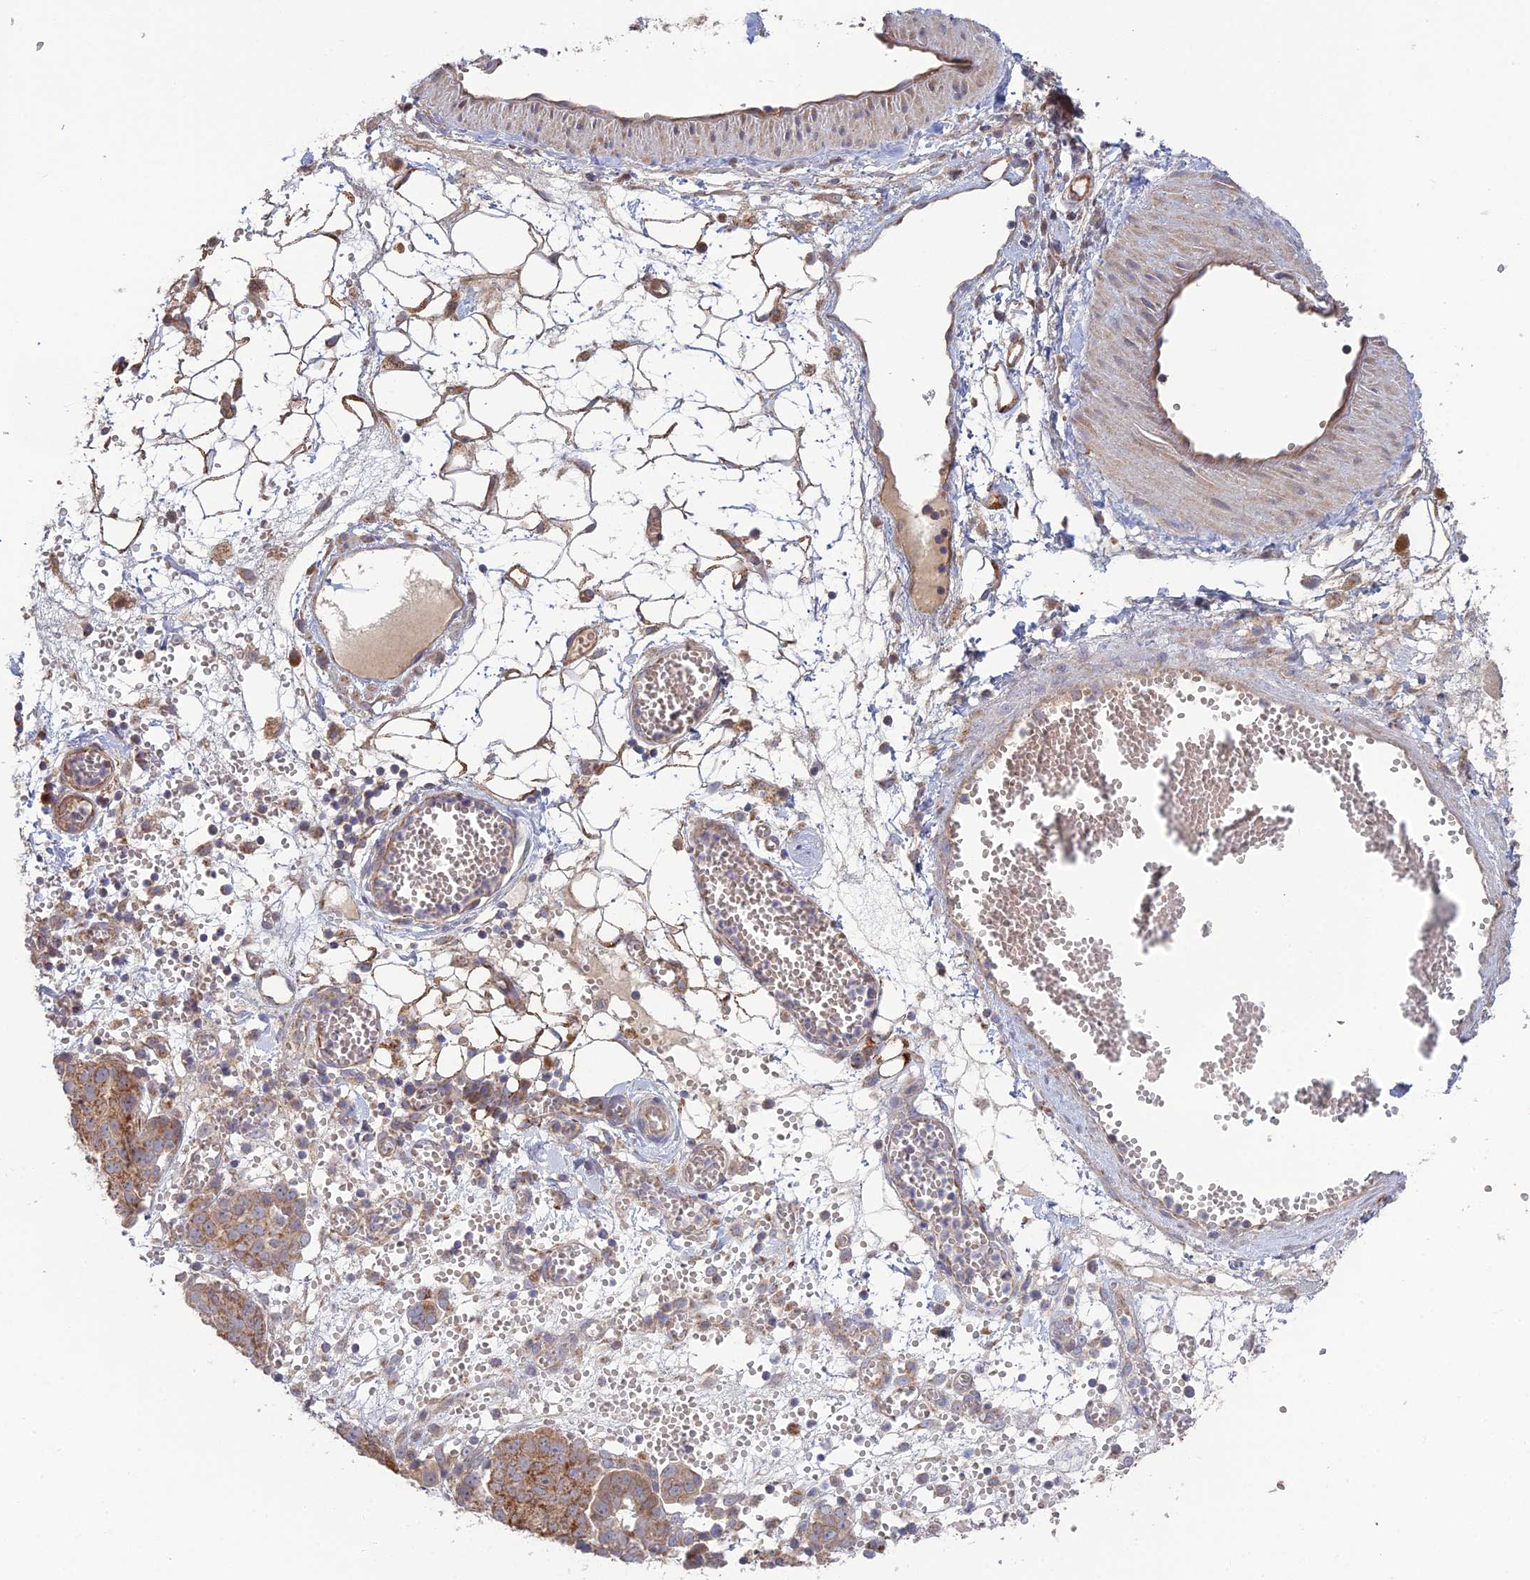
{"staining": {"intensity": "moderate", "quantity": "25%-75%", "location": "cytoplasmic/membranous"}, "tissue": "ovarian cancer", "cell_type": "Tumor cells", "image_type": "cancer", "snomed": [{"axis": "morphology", "description": "Cystadenocarcinoma, serous, NOS"}, {"axis": "topography", "description": "Soft tissue"}, {"axis": "topography", "description": "Ovary"}], "caption": "Immunohistochemical staining of human ovarian cancer (serous cystadenocarcinoma) displays medium levels of moderate cytoplasmic/membranous positivity in about 25%-75% of tumor cells.", "gene": "ARL16", "patient": {"sex": "female", "age": 57}}